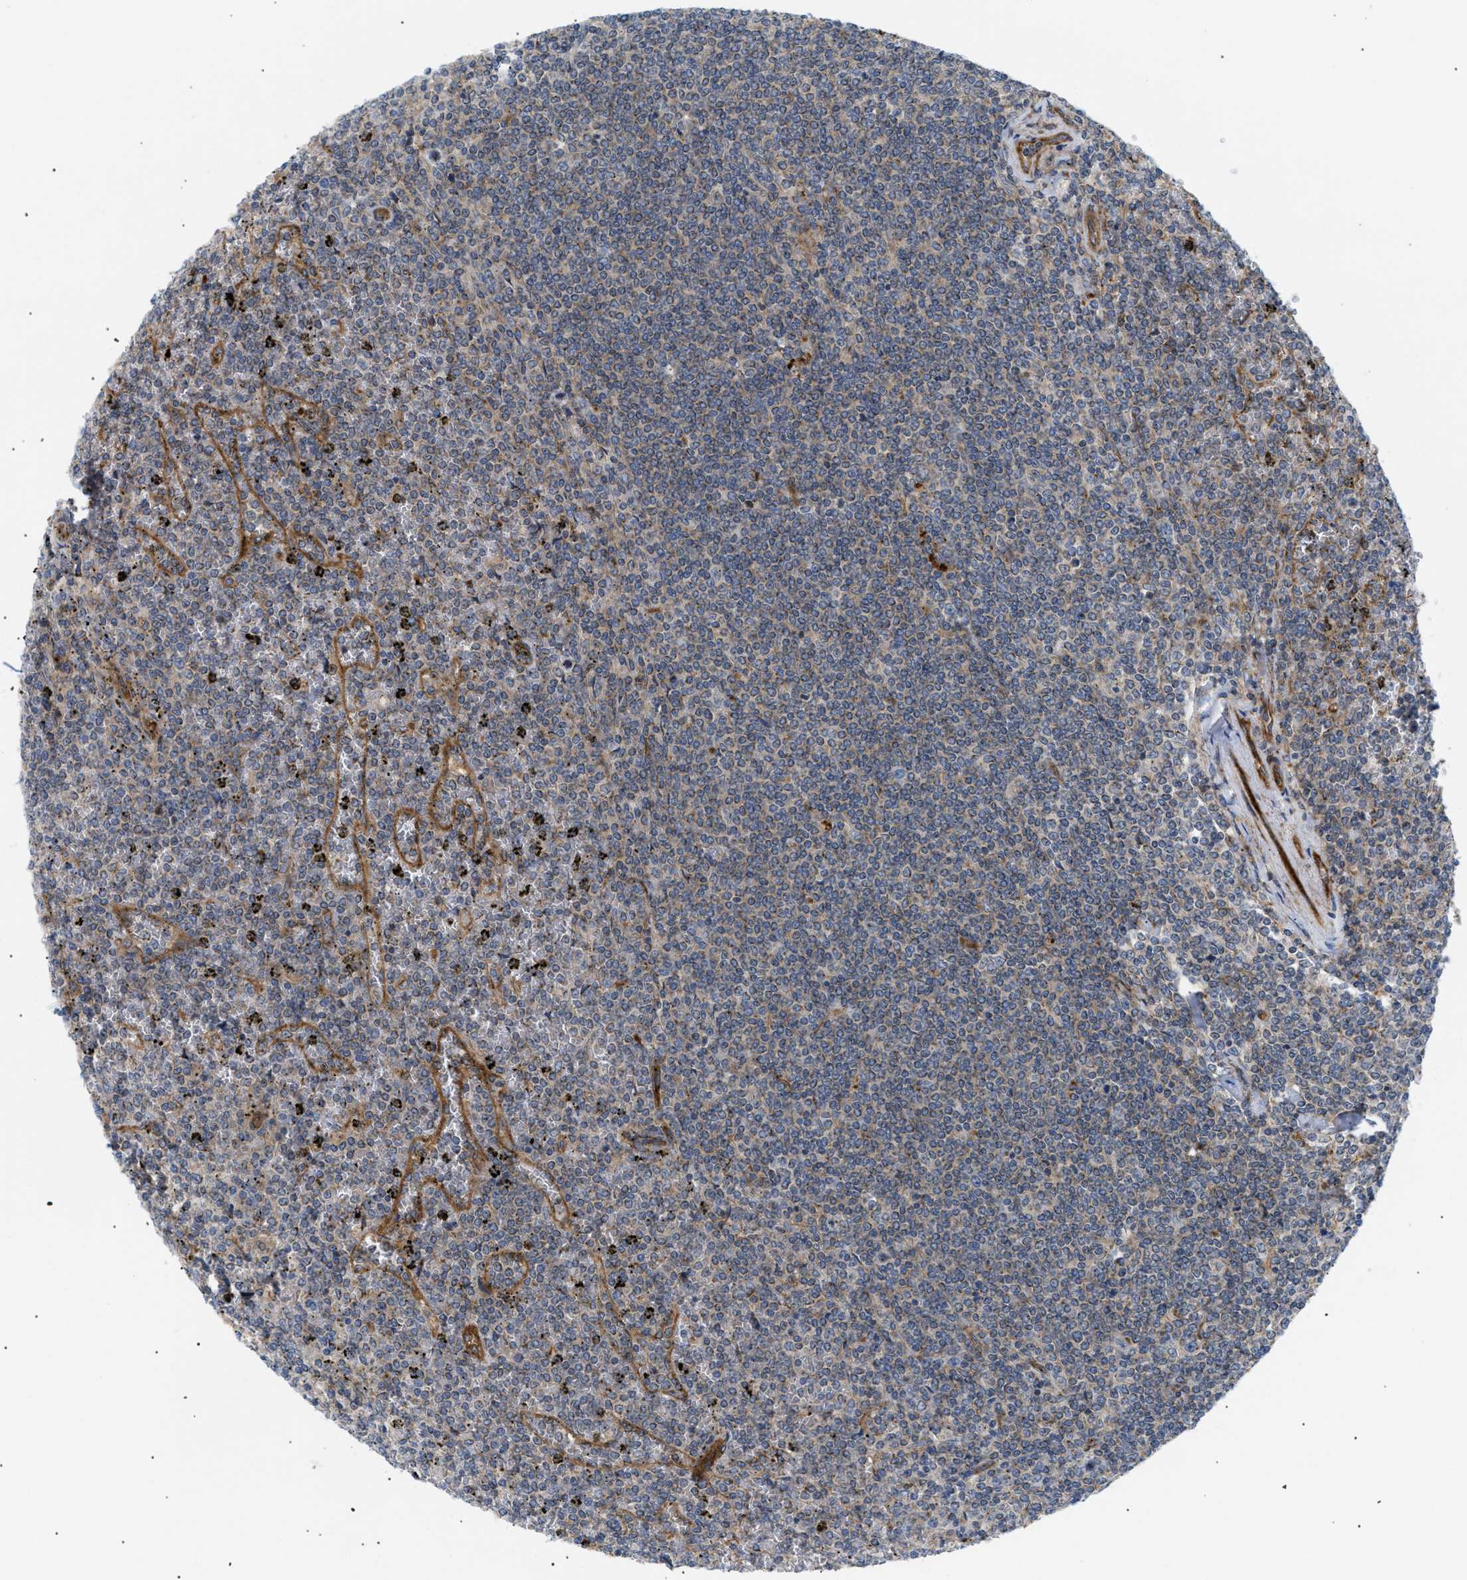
{"staining": {"intensity": "weak", "quantity": "25%-75%", "location": "cytoplasmic/membranous"}, "tissue": "lymphoma", "cell_type": "Tumor cells", "image_type": "cancer", "snomed": [{"axis": "morphology", "description": "Malignant lymphoma, non-Hodgkin's type, Low grade"}, {"axis": "topography", "description": "Spleen"}], "caption": "Human malignant lymphoma, non-Hodgkin's type (low-grade) stained with a protein marker displays weak staining in tumor cells.", "gene": "DCTN4", "patient": {"sex": "female", "age": 19}}